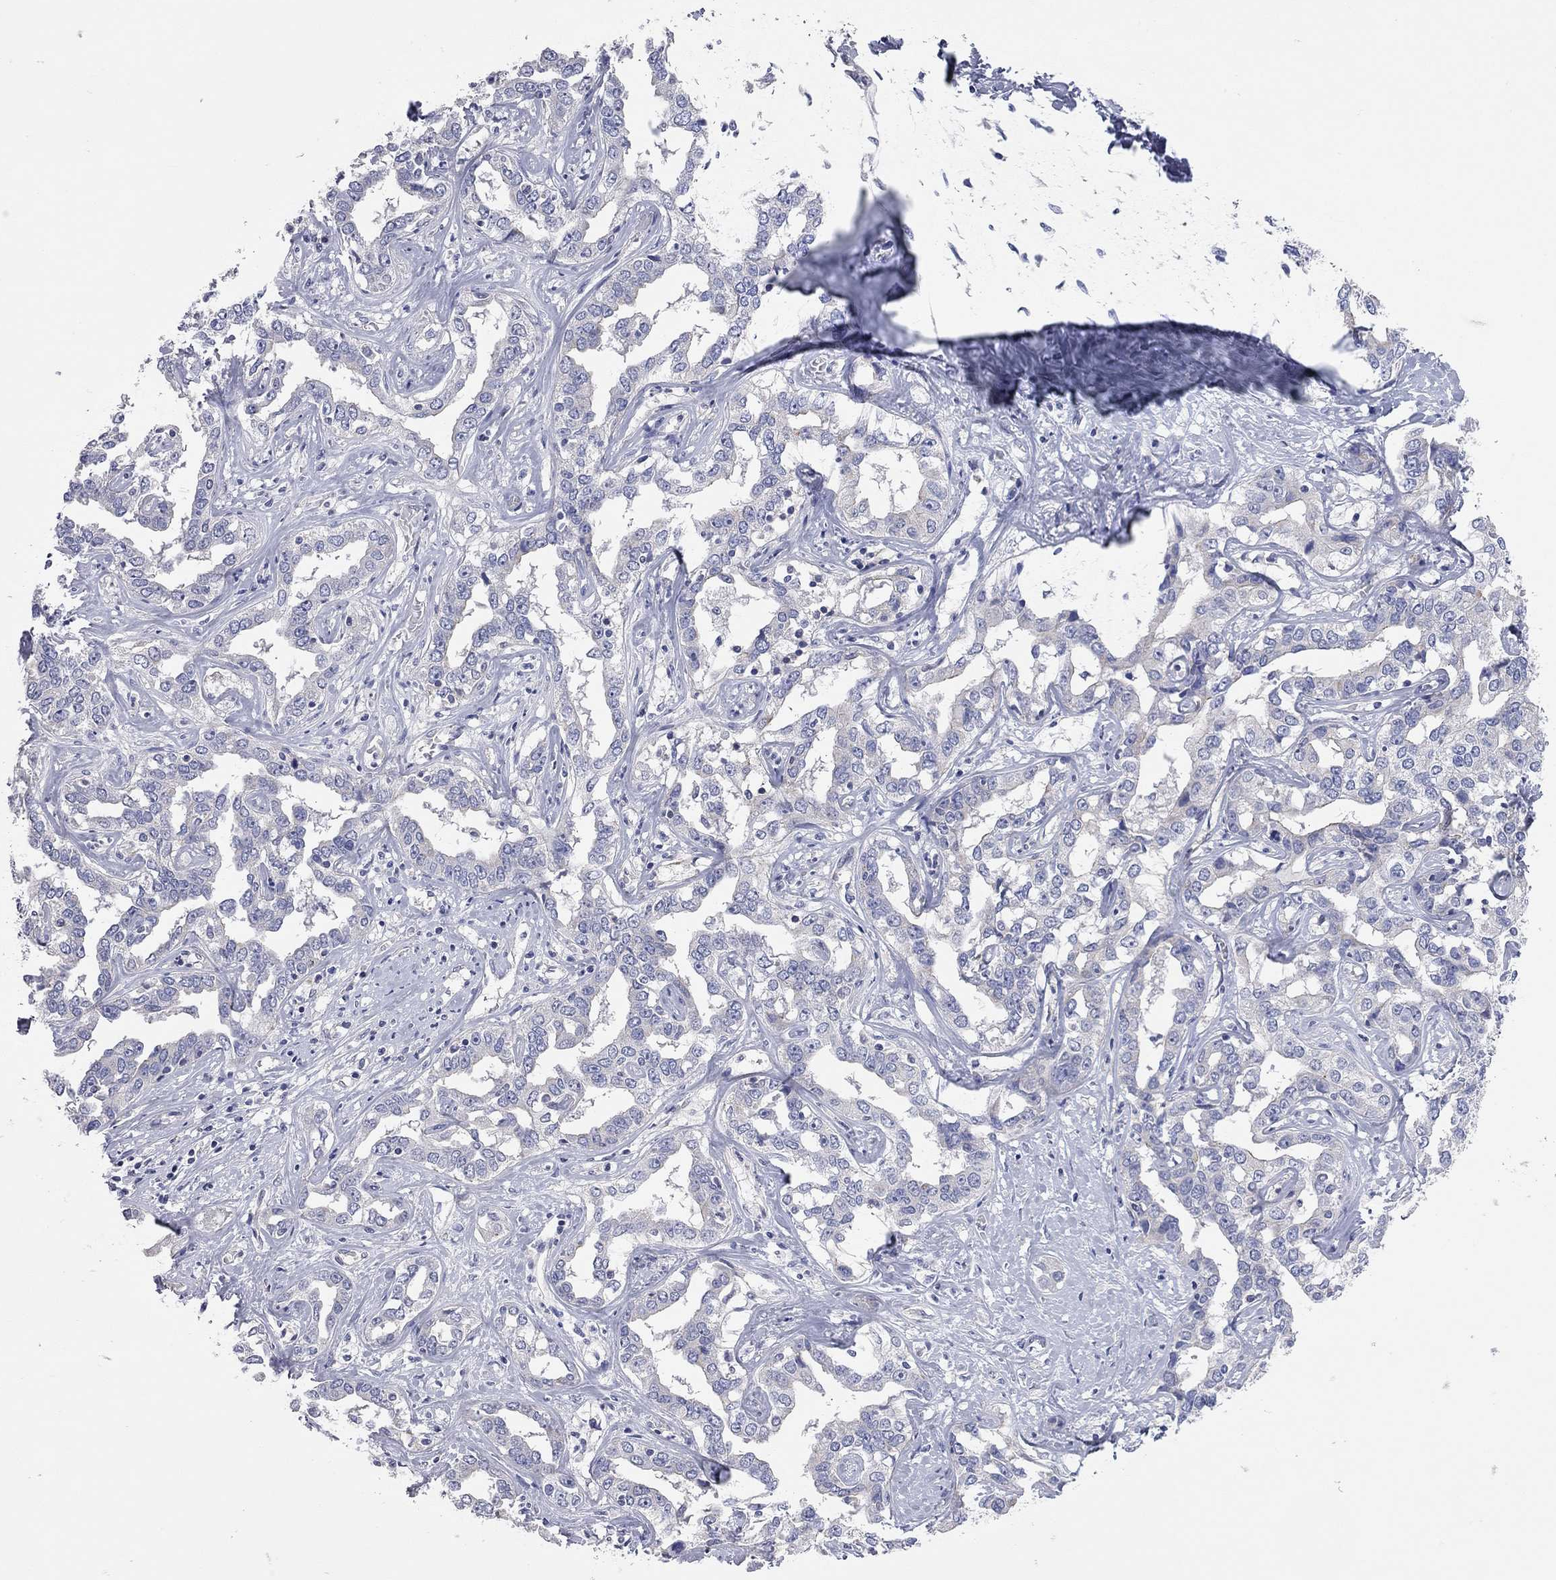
{"staining": {"intensity": "negative", "quantity": "none", "location": "none"}, "tissue": "liver cancer", "cell_type": "Tumor cells", "image_type": "cancer", "snomed": [{"axis": "morphology", "description": "Cholangiocarcinoma"}, {"axis": "topography", "description": "Liver"}], "caption": "Image shows no significant protein expression in tumor cells of liver cancer (cholangiocarcinoma). Brightfield microscopy of immunohistochemistry (IHC) stained with DAB (brown) and hematoxylin (blue), captured at high magnification.", "gene": "KCNB1", "patient": {"sex": "male", "age": 59}}